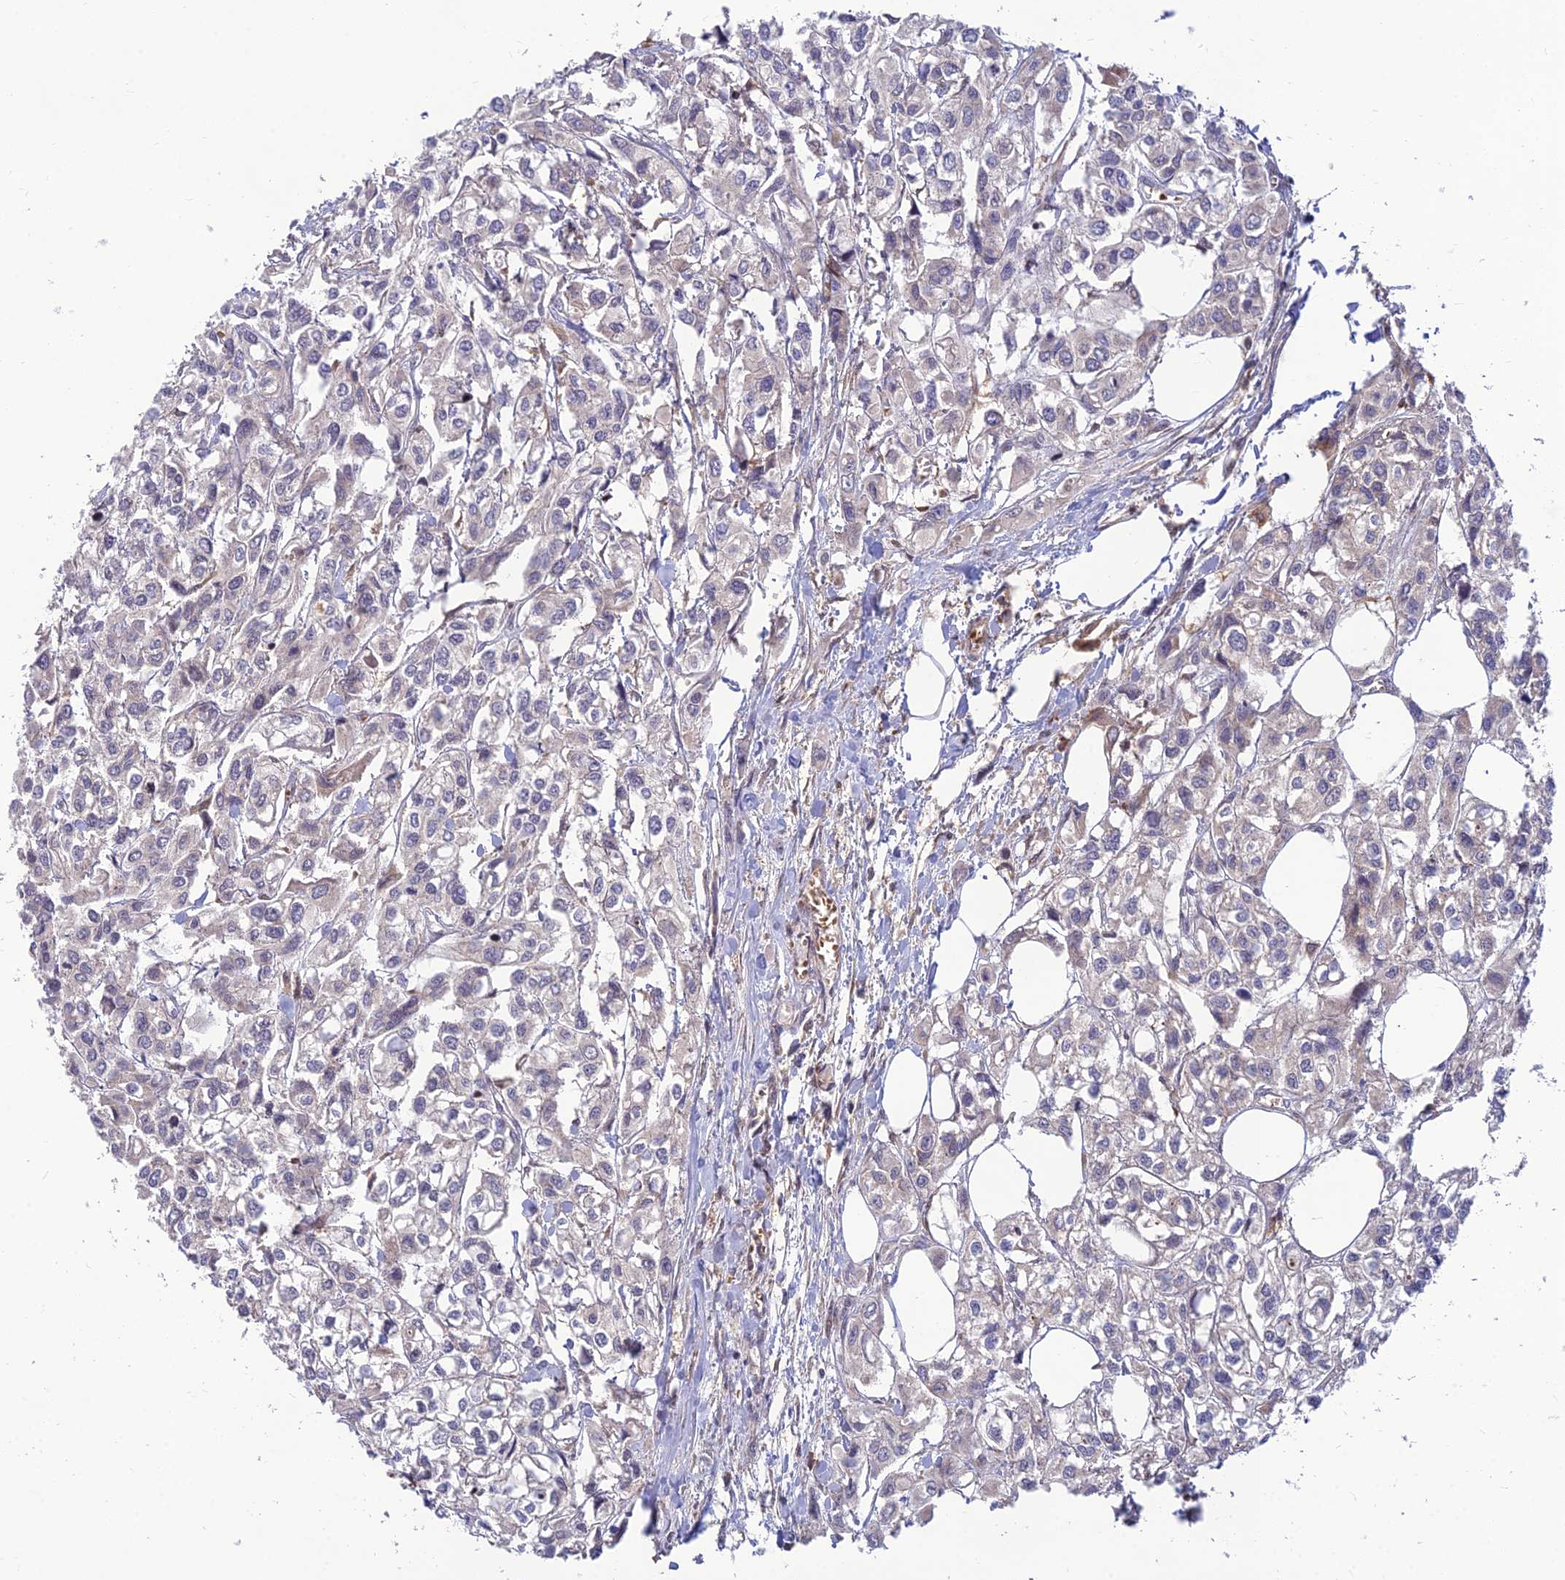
{"staining": {"intensity": "negative", "quantity": "none", "location": "none"}, "tissue": "urothelial cancer", "cell_type": "Tumor cells", "image_type": "cancer", "snomed": [{"axis": "morphology", "description": "Urothelial carcinoma, High grade"}, {"axis": "topography", "description": "Urinary bladder"}], "caption": "Urothelial cancer was stained to show a protein in brown. There is no significant expression in tumor cells. The staining is performed using DAB brown chromogen with nuclei counter-stained in using hematoxylin.", "gene": "FAM151B", "patient": {"sex": "male", "age": 67}}